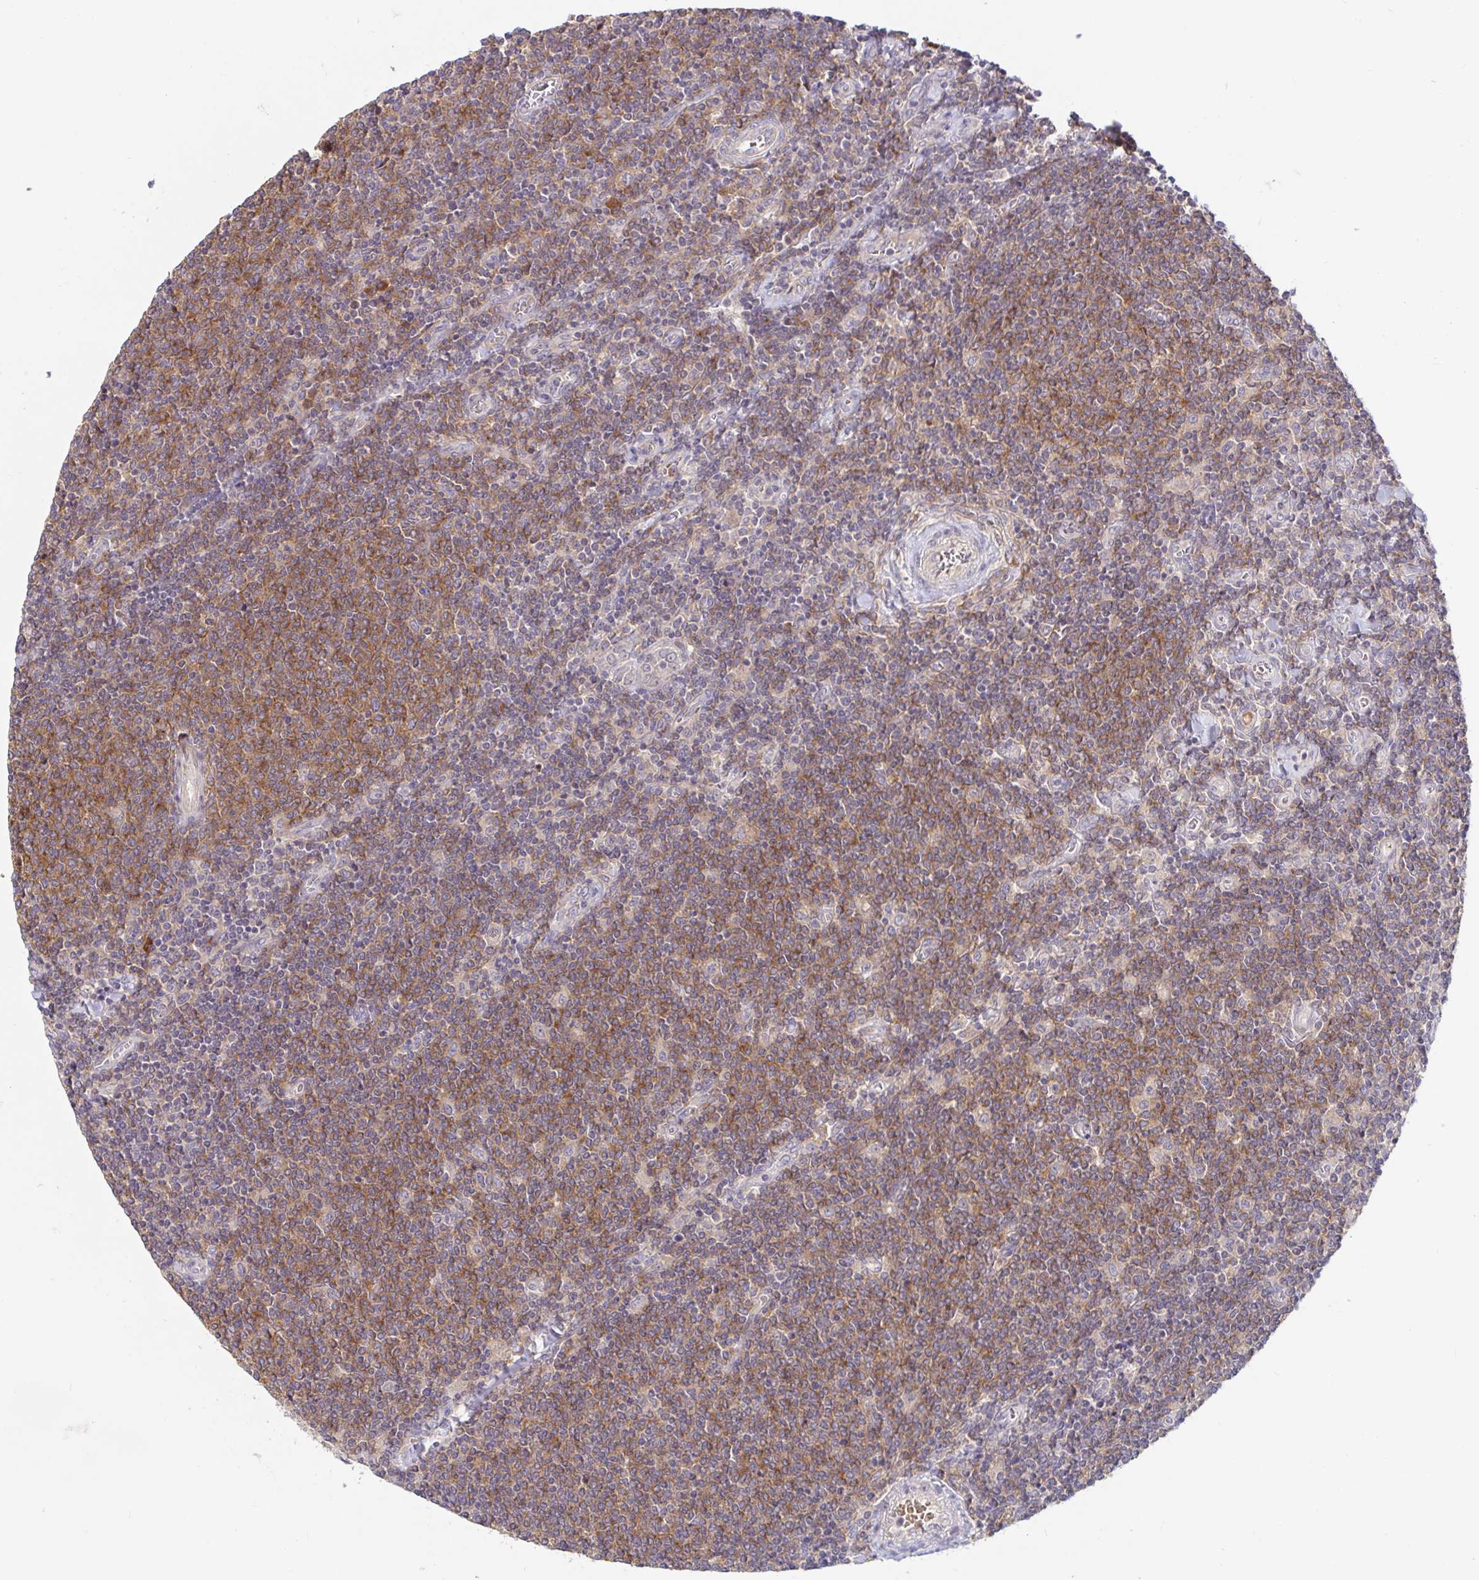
{"staining": {"intensity": "moderate", "quantity": "25%-75%", "location": "cytoplasmic/membranous"}, "tissue": "lymphoma", "cell_type": "Tumor cells", "image_type": "cancer", "snomed": [{"axis": "morphology", "description": "Malignant lymphoma, non-Hodgkin's type, Low grade"}, {"axis": "topography", "description": "Lymph node"}], "caption": "A high-resolution histopathology image shows immunohistochemistry (IHC) staining of low-grade malignant lymphoma, non-Hodgkin's type, which displays moderate cytoplasmic/membranous positivity in approximately 25%-75% of tumor cells.", "gene": "LARP1", "patient": {"sex": "male", "age": 52}}